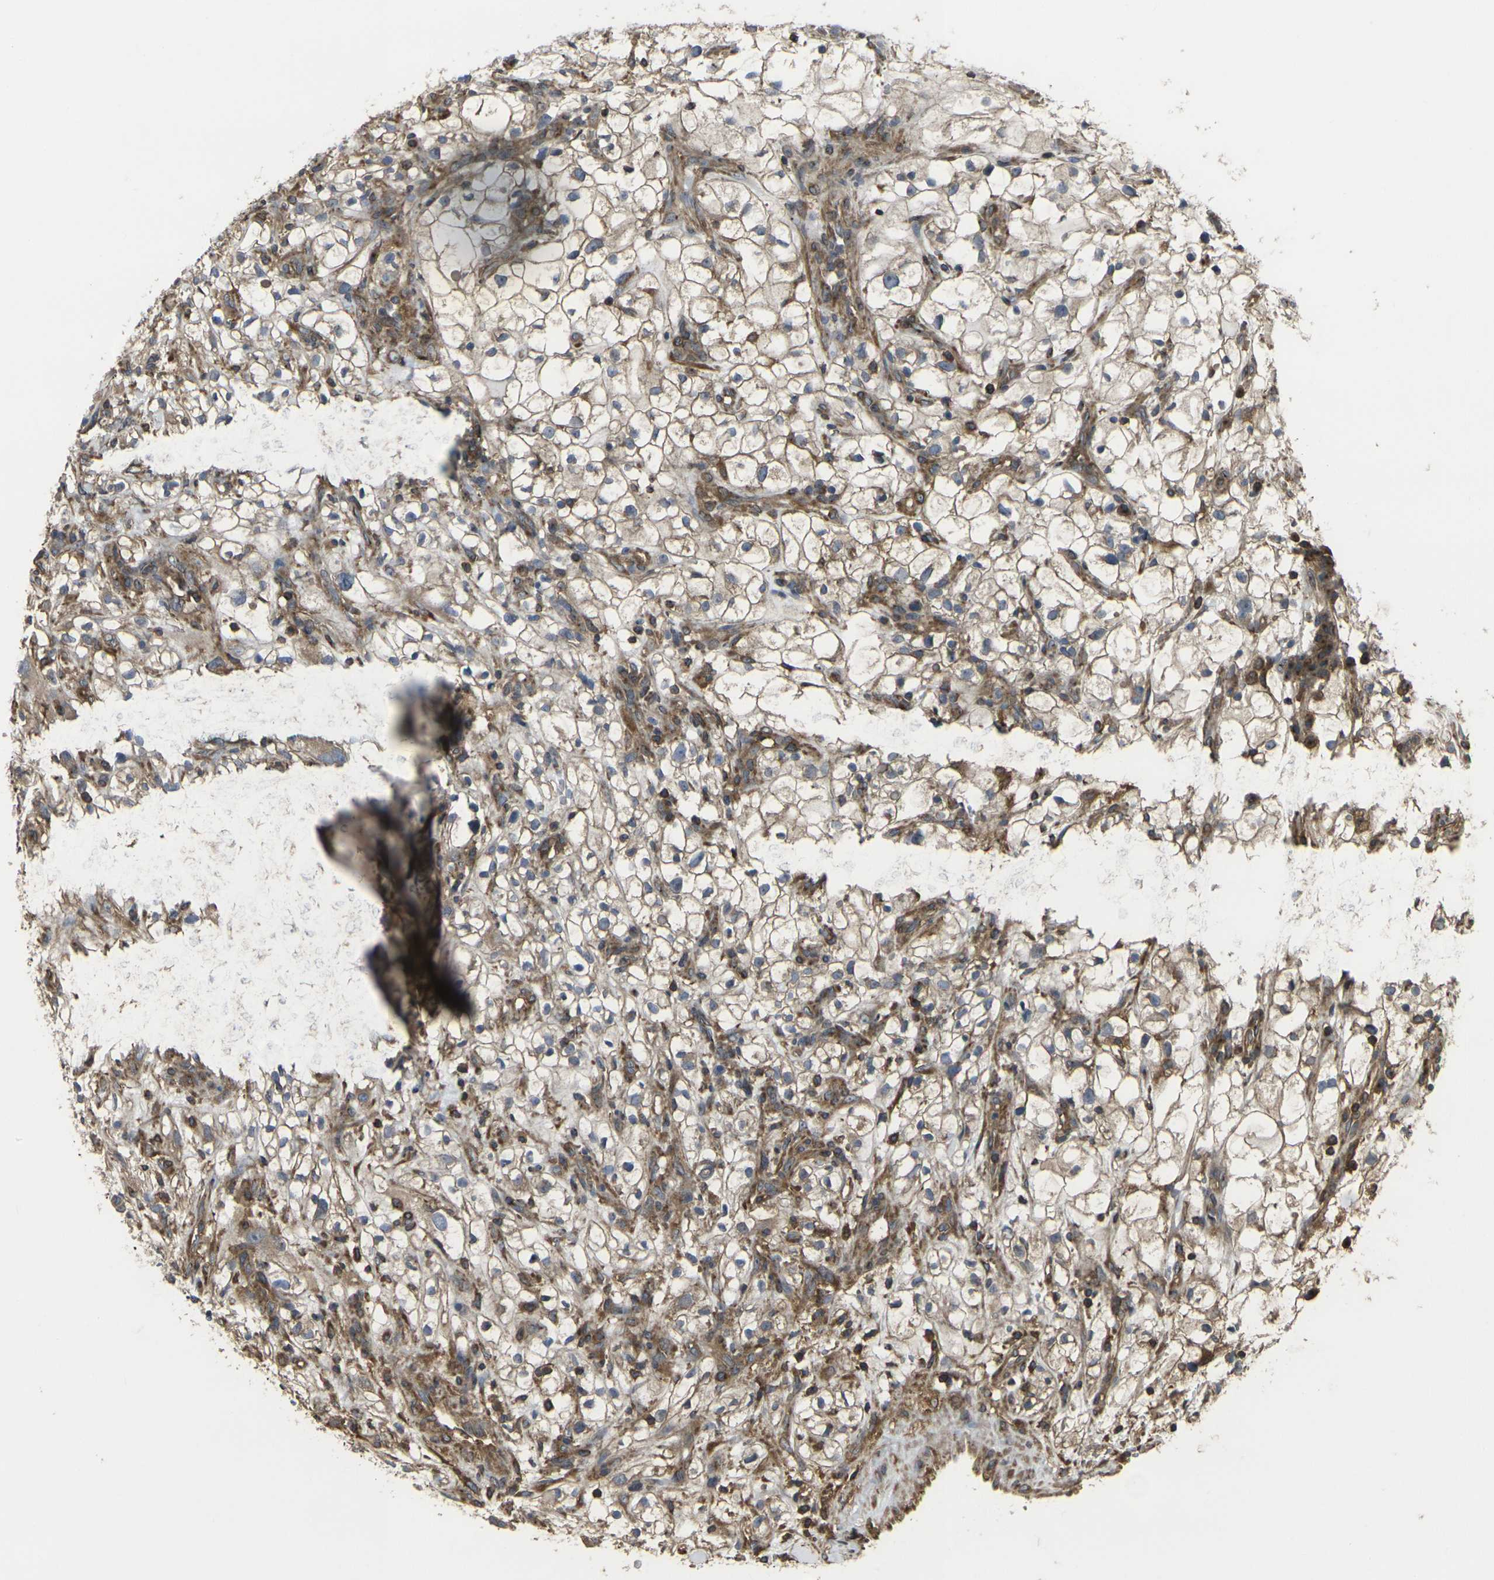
{"staining": {"intensity": "moderate", "quantity": ">75%", "location": "cytoplasmic/membranous"}, "tissue": "renal cancer", "cell_type": "Tumor cells", "image_type": "cancer", "snomed": [{"axis": "morphology", "description": "Adenocarcinoma, NOS"}, {"axis": "topography", "description": "Kidney"}], "caption": "A high-resolution image shows immunohistochemistry staining of adenocarcinoma (renal), which exhibits moderate cytoplasmic/membranous positivity in approximately >75% of tumor cells. (DAB IHC, brown staining for protein, blue staining for nuclei).", "gene": "PRKACB", "patient": {"sex": "female", "age": 60}}